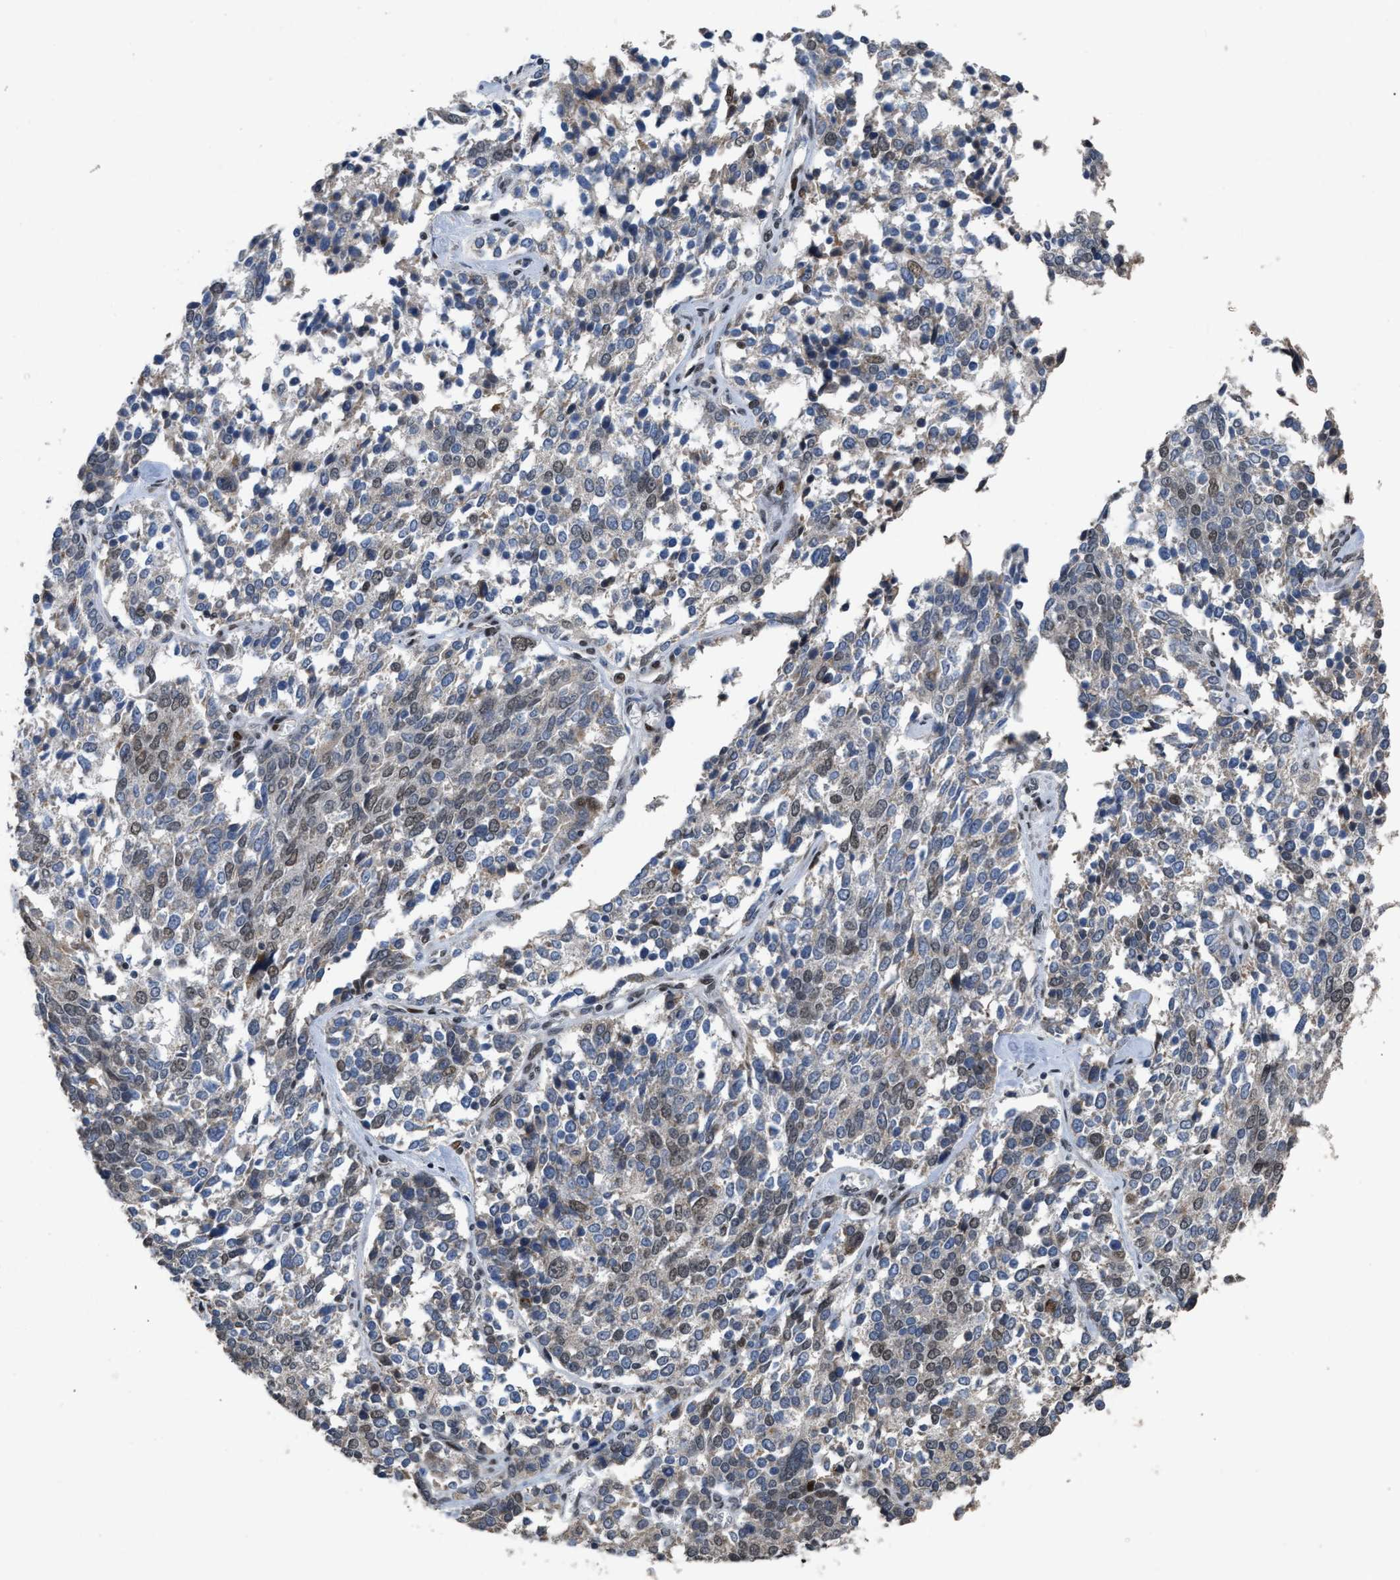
{"staining": {"intensity": "weak", "quantity": "25%-75%", "location": "nuclear"}, "tissue": "ovarian cancer", "cell_type": "Tumor cells", "image_type": "cancer", "snomed": [{"axis": "morphology", "description": "Cystadenocarcinoma, serous, NOS"}, {"axis": "topography", "description": "Ovary"}], "caption": "Weak nuclear protein staining is present in approximately 25%-75% of tumor cells in ovarian cancer (serous cystadenocarcinoma).", "gene": "SETDB1", "patient": {"sex": "female", "age": 44}}